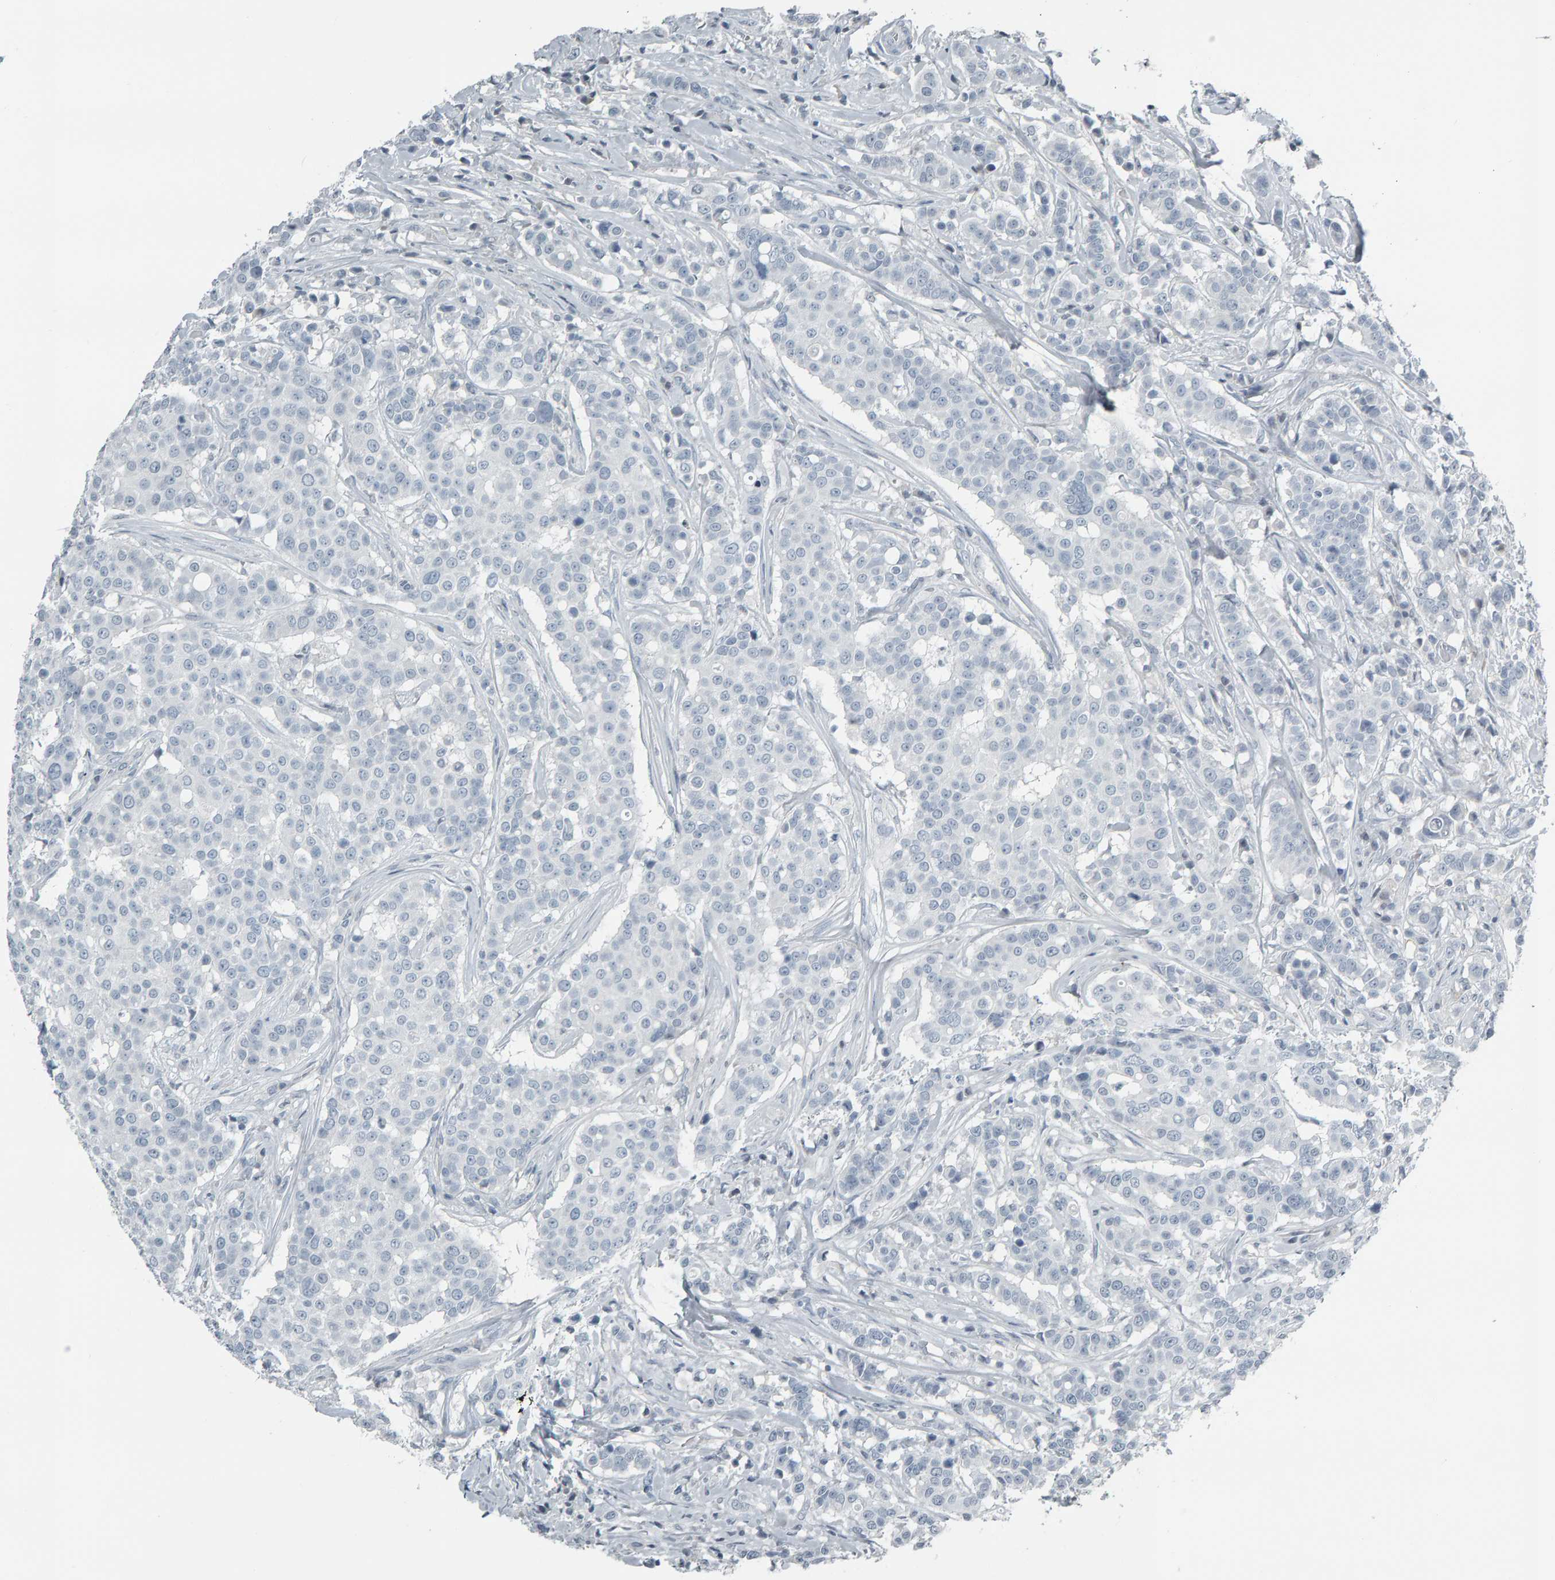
{"staining": {"intensity": "negative", "quantity": "none", "location": "none"}, "tissue": "breast cancer", "cell_type": "Tumor cells", "image_type": "cancer", "snomed": [{"axis": "morphology", "description": "Duct carcinoma"}, {"axis": "topography", "description": "Breast"}], "caption": "Breast invasive ductal carcinoma was stained to show a protein in brown. There is no significant staining in tumor cells.", "gene": "PYY", "patient": {"sex": "female", "age": 27}}